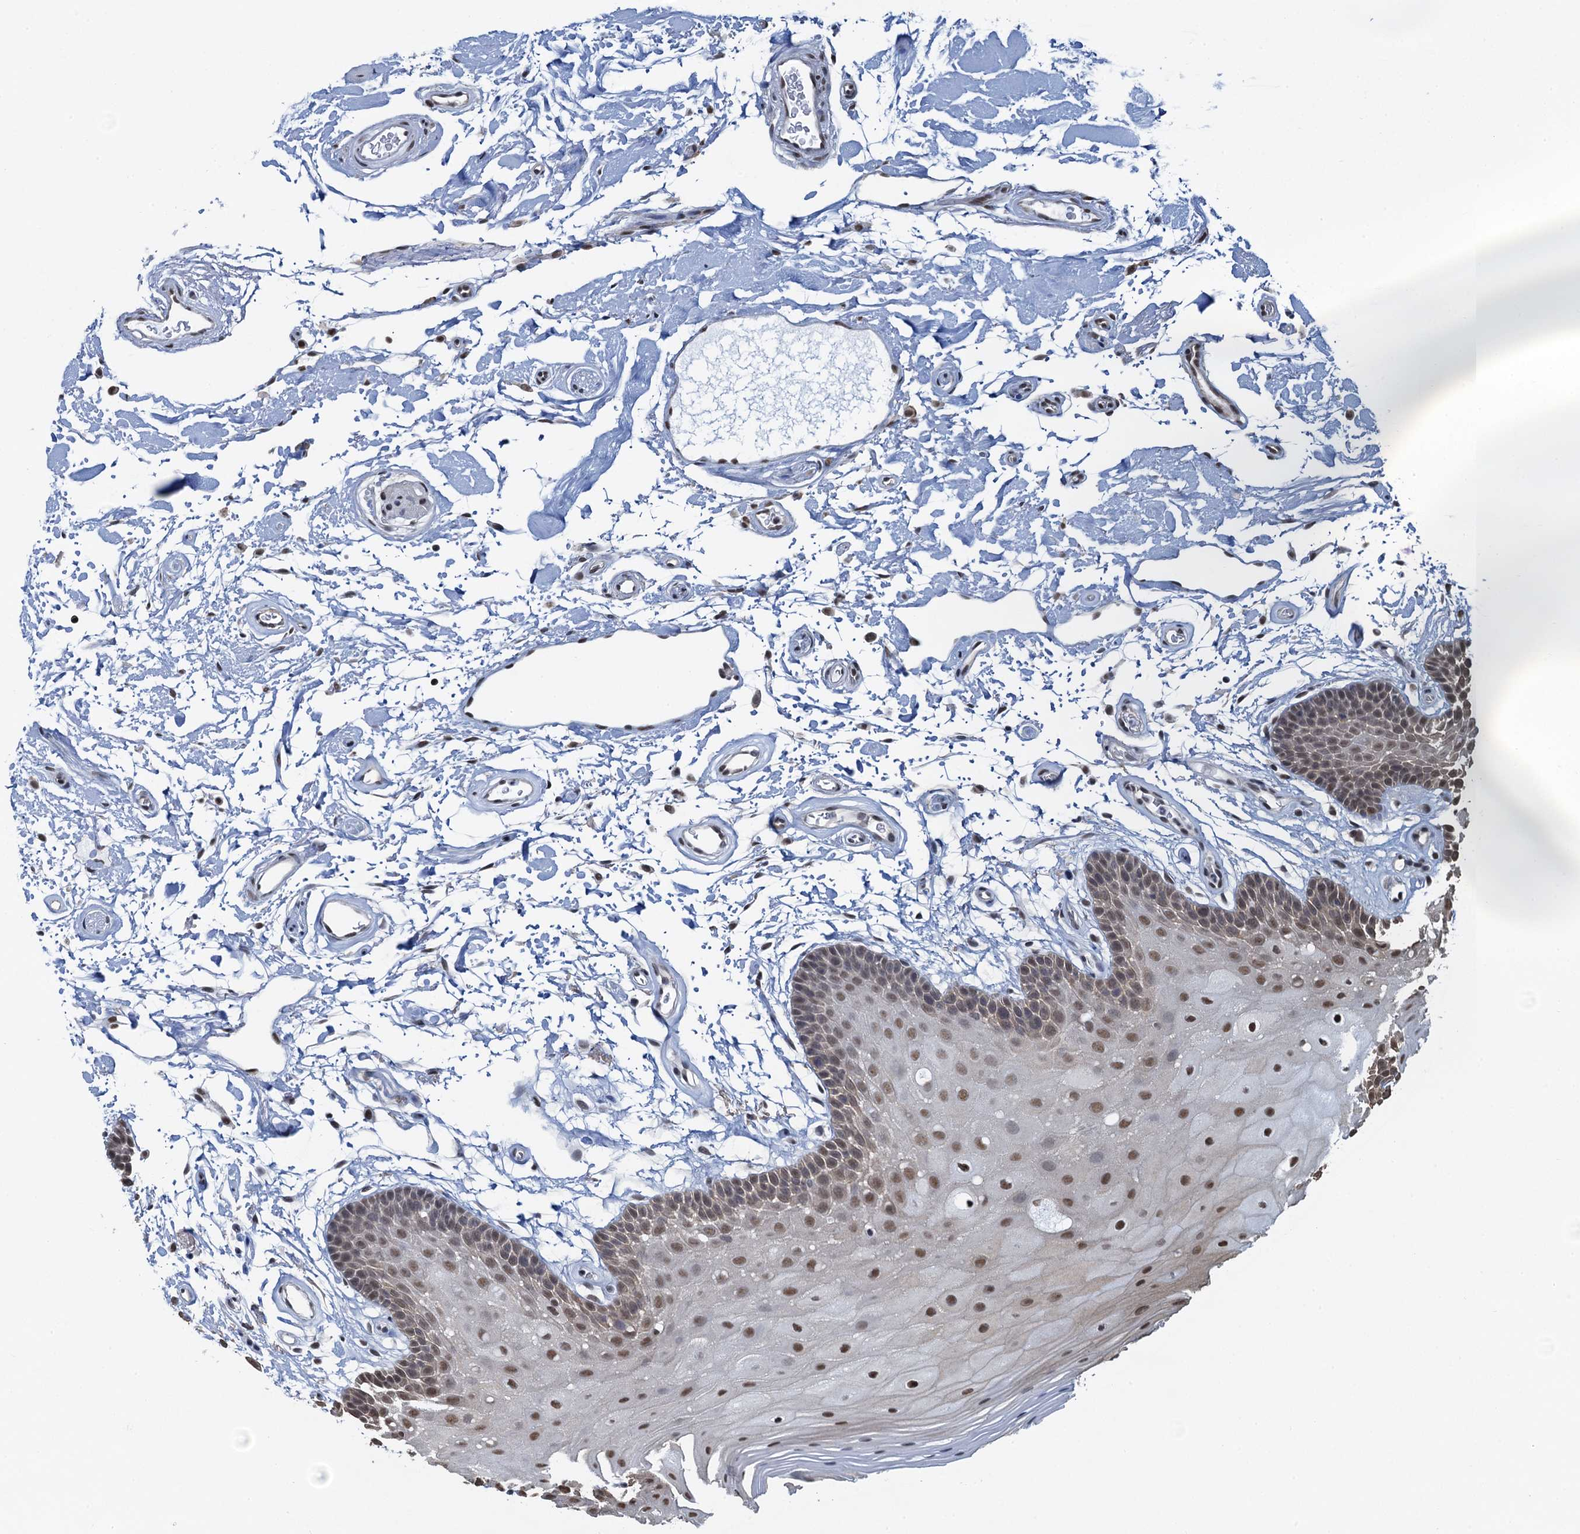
{"staining": {"intensity": "moderate", "quantity": "25%-75%", "location": "nuclear"}, "tissue": "oral mucosa", "cell_type": "Squamous epithelial cells", "image_type": "normal", "snomed": [{"axis": "morphology", "description": "Normal tissue, NOS"}, {"axis": "topography", "description": "Oral tissue"}], "caption": "This histopathology image exhibits immunohistochemistry staining of unremarkable oral mucosa, with medium moderate nuclear positivity in approximately 25%-75% of squamous epithelial cells.", "gene": "ZNF609", "patient": {"sex": "male", "age": 62}}